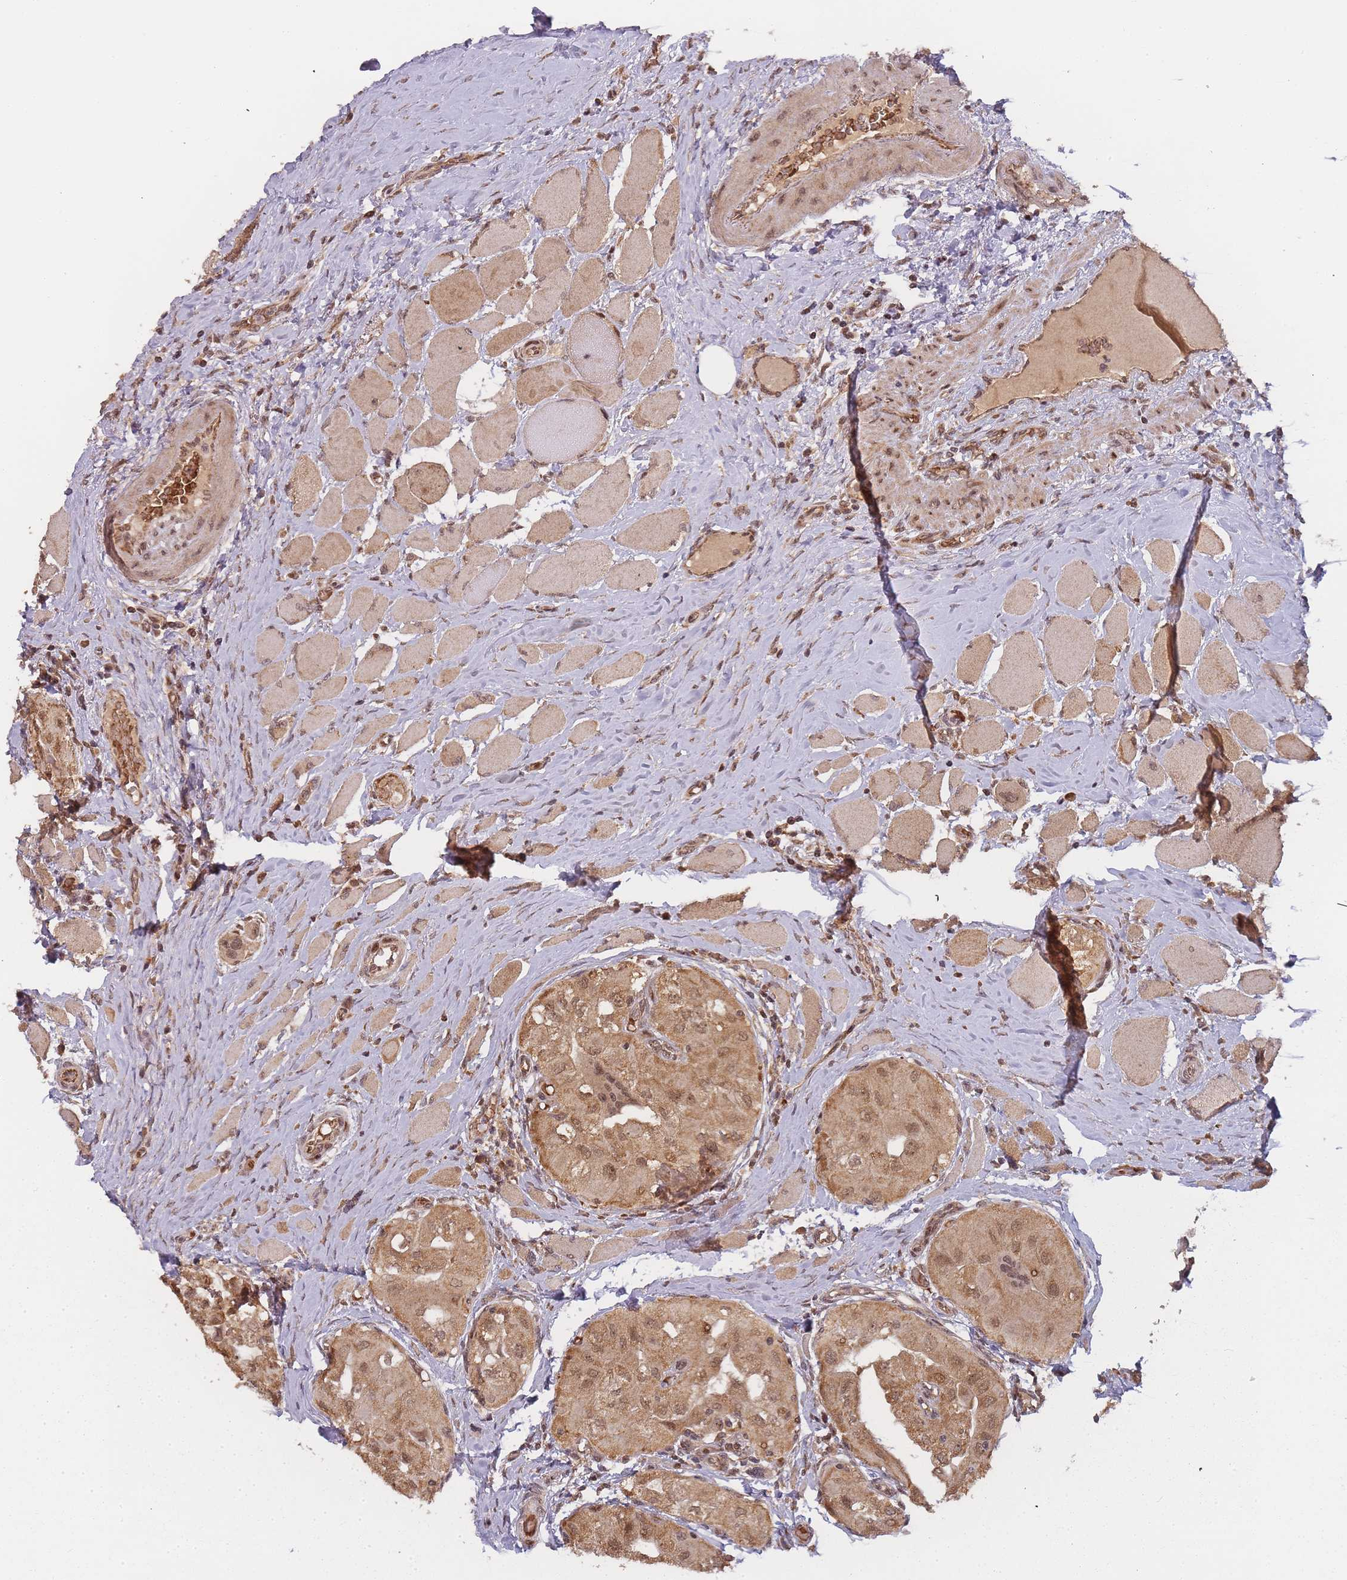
{"staining": {"intensity": "moderate", "quantity": ">75%", "location": "cytoplasmic/membranous,nuclear"}, "tissue": "thyroid cancer", "cell_type": "Tumor cells", "image_type": "cancer", "snomed": [{"axis": "morphology", "description": "Papillary adenocarcinoma, NOS"}, {"axis": "topography", "description": "Thyroid gland"}], "caption": "IHC (DAB (3,3'-diaminobenzidine)) staining of thyroid cancer (papillary adenocarcinoma) reveals moderate cytoplasmic/membranous and nuclear protein staining in approximately >75% of tumor cells.", "gene": "ZNF497", "patient": {"sex": "female", "age": 59}}